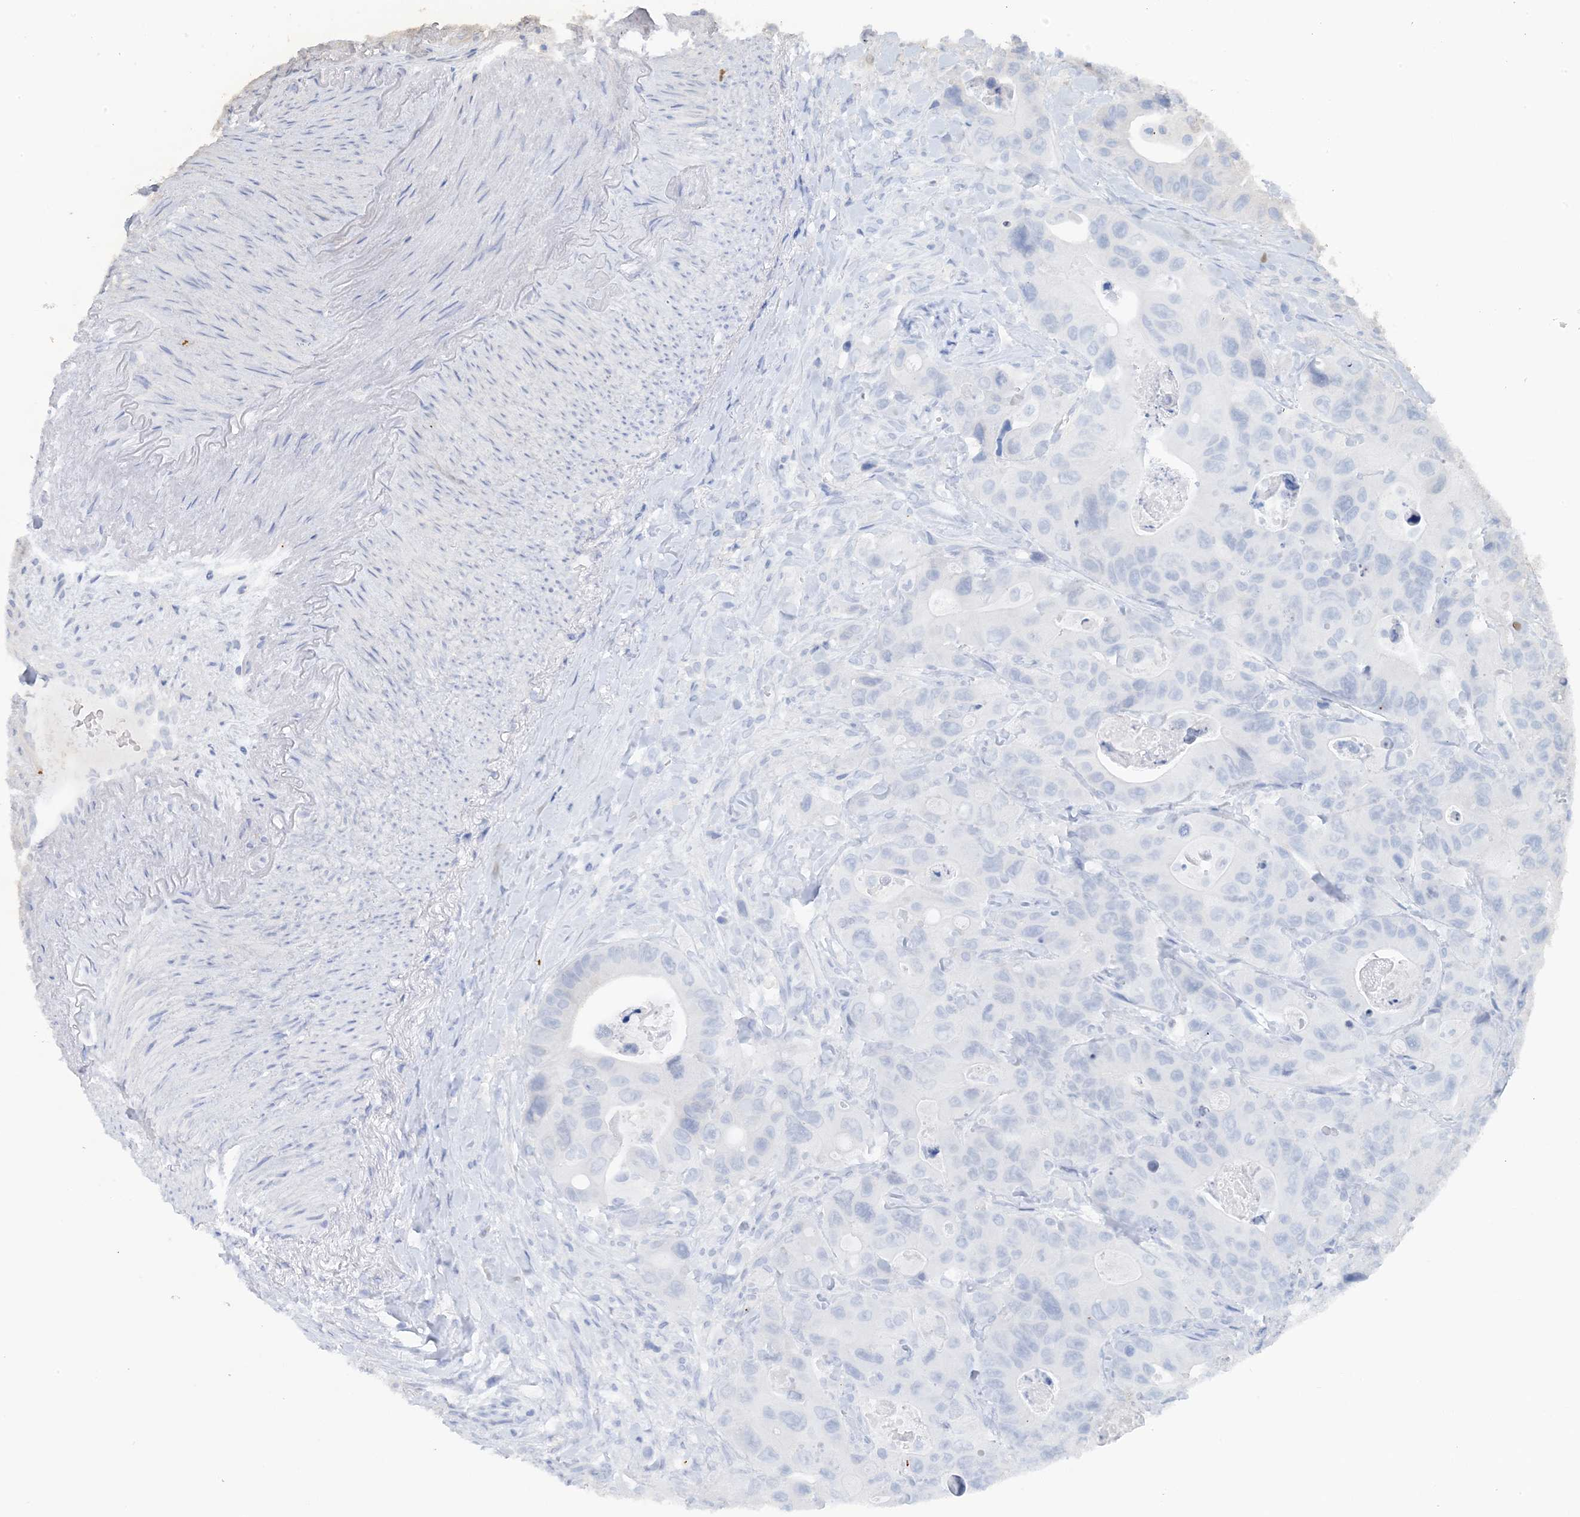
{"staining": {"intensity": "negative", "quantity": "none", "location": "none"}, "tissue": "colorectal cancer", "cell_type": "Tumor cells", "image_type": "cancer", "snomed": [{"axis": "morphology", "description": "Adenocarcinoma, NOS"}, {"axis": "topography", "description": "Colon"}], "caption": "A high-resolution image shows IHC staining of colorectal cancer (adenocarcinoma), which displays no significant positivity in tumor cells.", "gene": "ACYP2", "patient": {"sex": "female", "age": 46}}